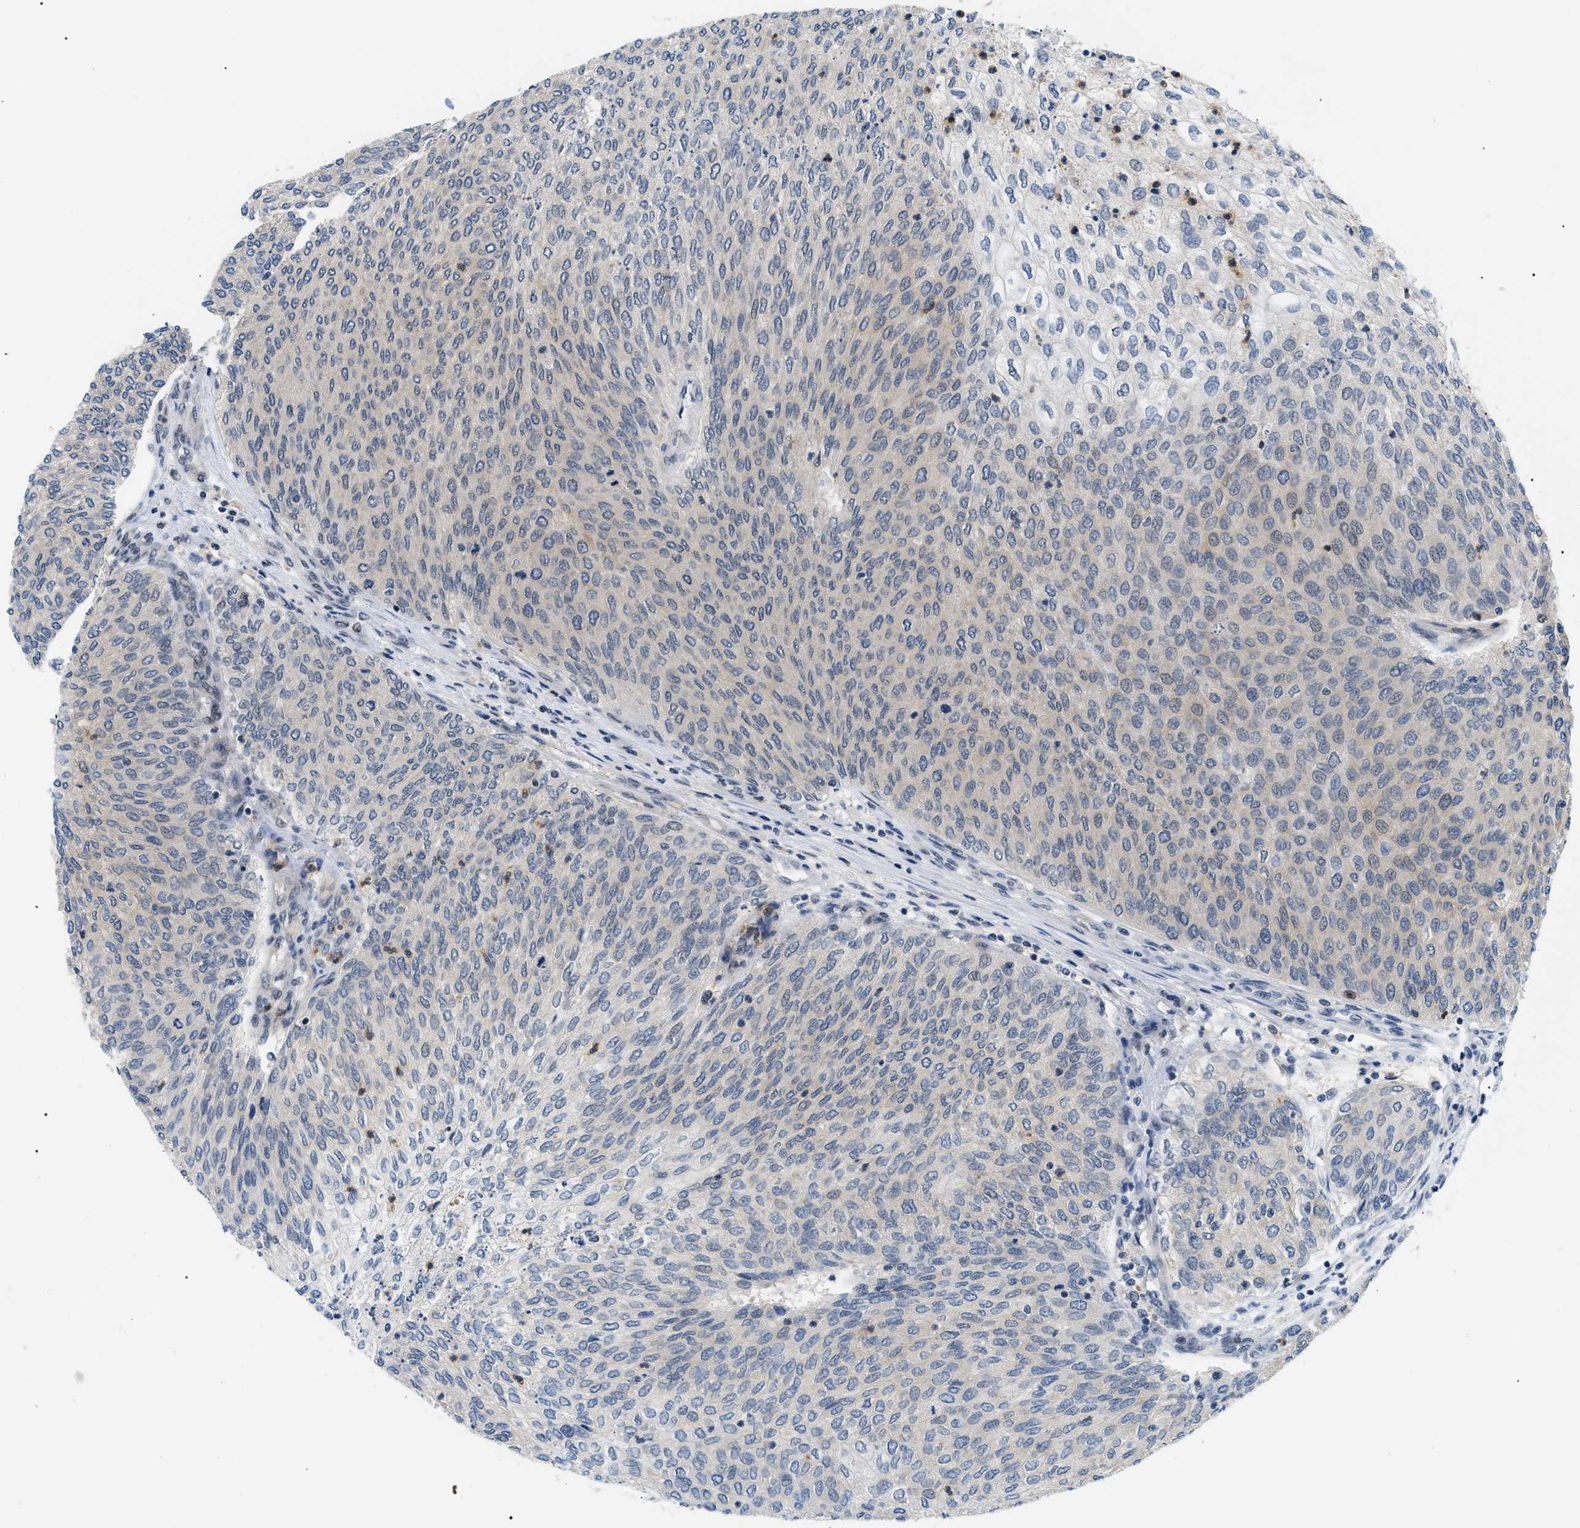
{"staining": {"intensity": "negative", "quantity": "none", "location": "none"}, "tissue": "urothelial cancer", "cell_type": "Tumor cells", "image_type": "cancer", "snomed": [{"axis": "morphology", "description": "Urothelial carcinoma, Low grade"}, {"axis": "topography", "description": "Urinary bladder"}], "caption": "An immunohistochemistry (IHC) image of urothelial carcinoma (low-grade) is shown. There is no staining in tumor cells of urothelial carcinoma (low-grade).", "gene": "RBM15", "patient": {"sex": "female", "age": 79}}